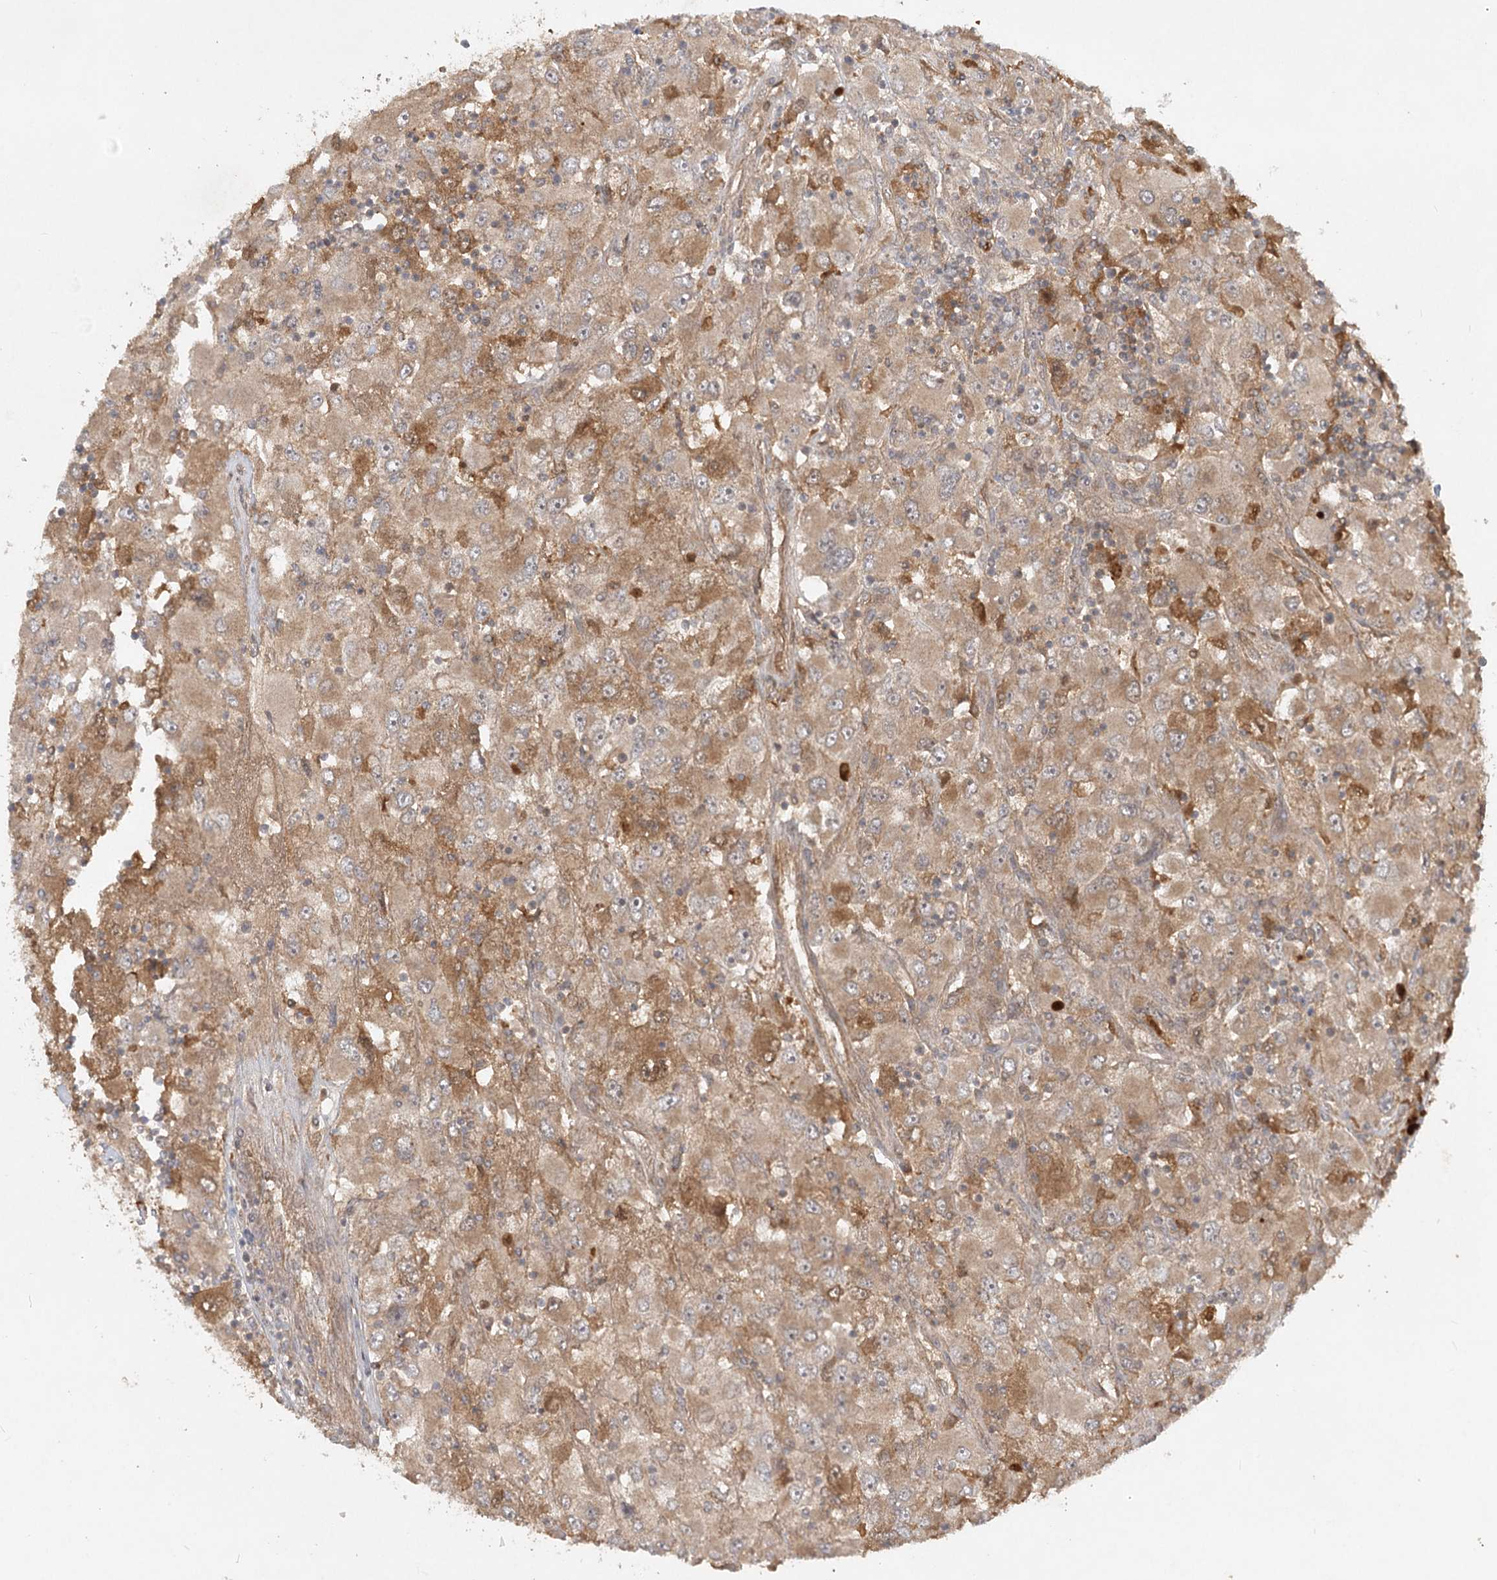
{"staining": {"intensity": "moderate", "quantity": "25%-75%", "location": "cytoplasmic/membranous"}, "tissue": "renal cancer", "cell_type": "Tumor cells", "image_type": "cancer", "snomed": [{"axis": "morphology", "description": "Adenocarcinoma, NOS"}, {"axis": "topography", "description": "Kidney"}], "caption": "Protein expression analysis of human renal adenocarcinoma reveals moderate cytoplasmic/membranous expression in approximately 25%-75% of tumor cells.", "gene": "ARL13A", "patient": {"sex": "female", "age": 52}}